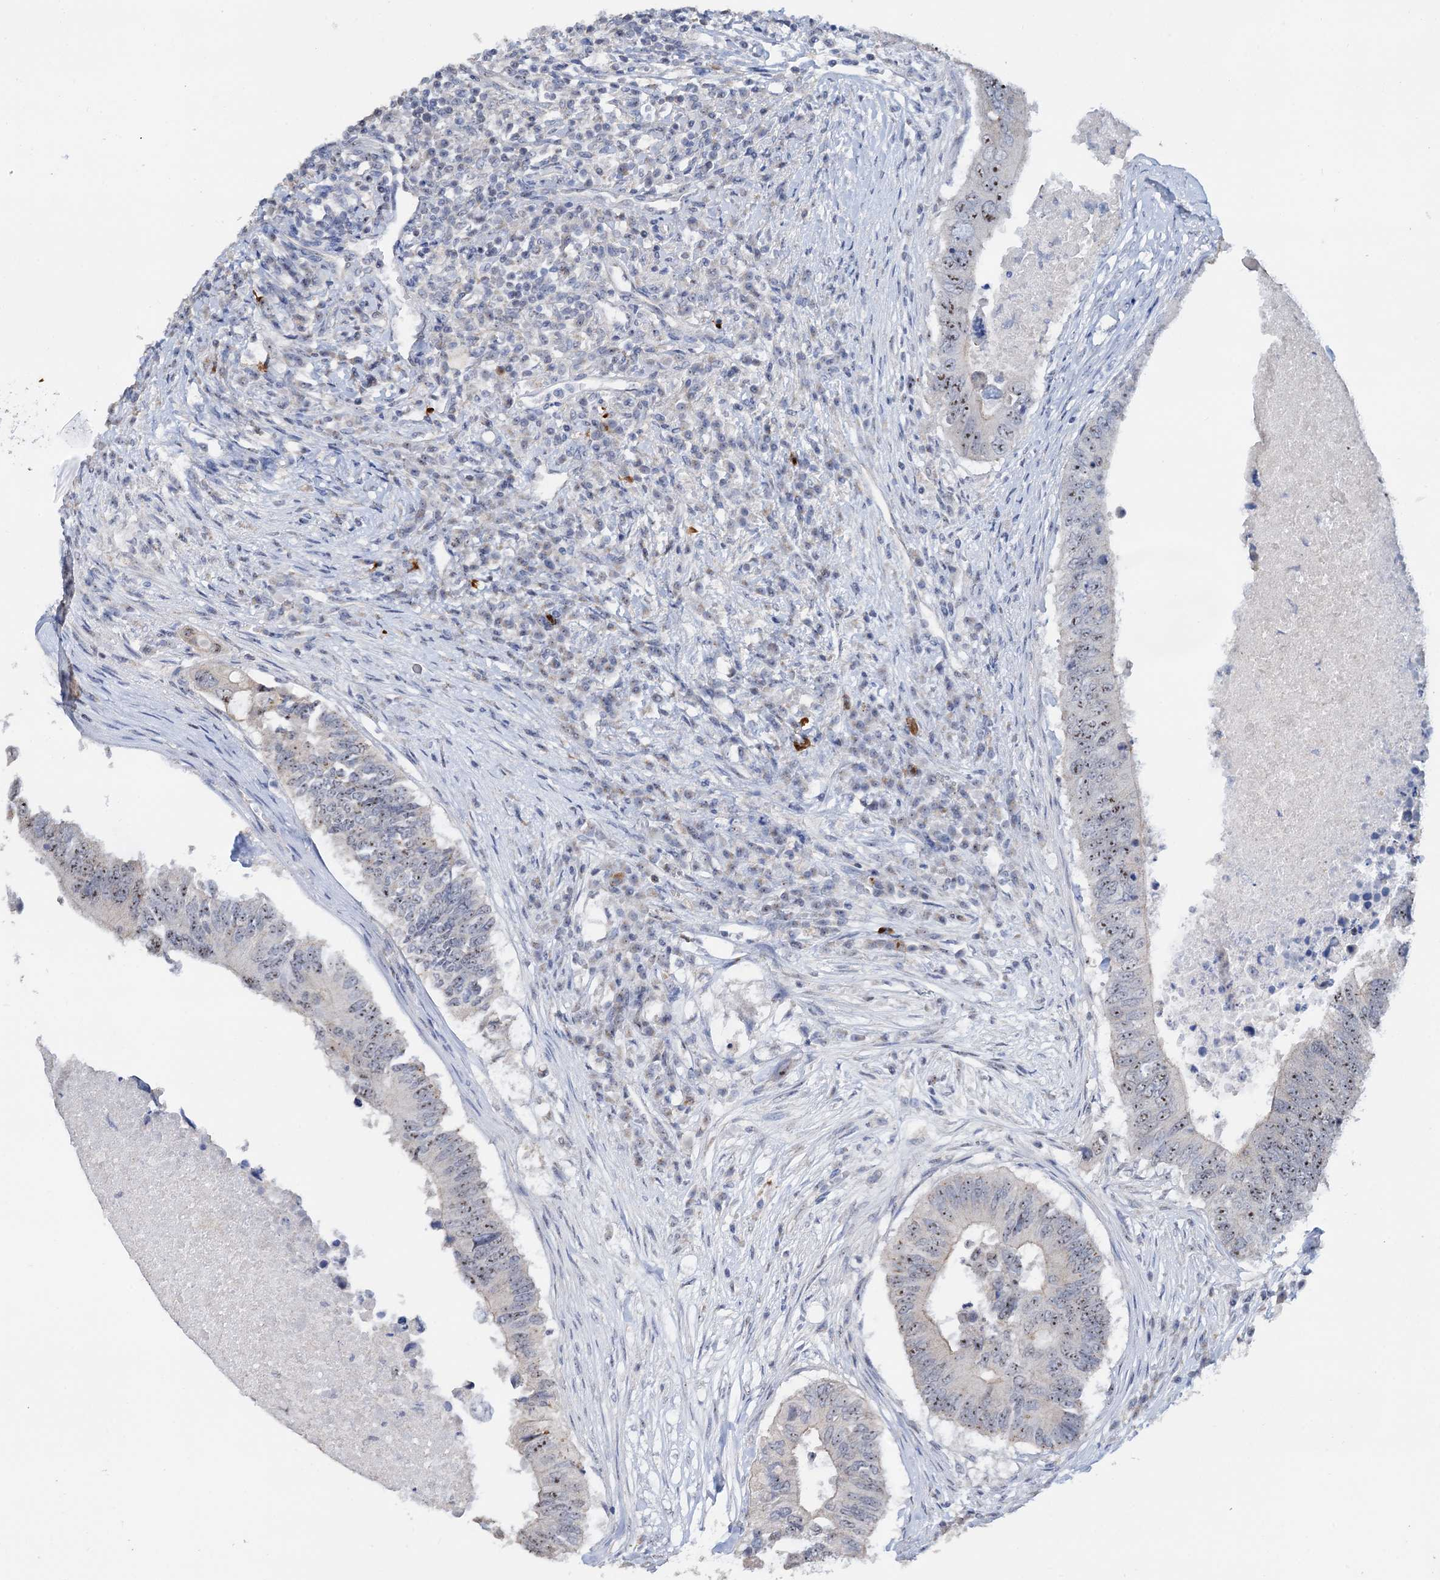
{"staining": {"intensity": "moderate", "quantity": "25%-75%", "location": "nuclear"}, "tissue": "colorectal cancer", "cell_type": "Tumor cells", "image_type": "cancer", "snomed": [{"axis": "morphology", "description": "Adenocarcinoma, NOS"}, {"axis": "topography", "description": "Colon"}], "caption": "This image exhibits immunohistochemistry staining of colorectal cancer, with medium moderate nuclear staining in about 25%-75% of tumor cells.", "gene": "C2CD3", "patient": {"sex": "male", "age": 71}}